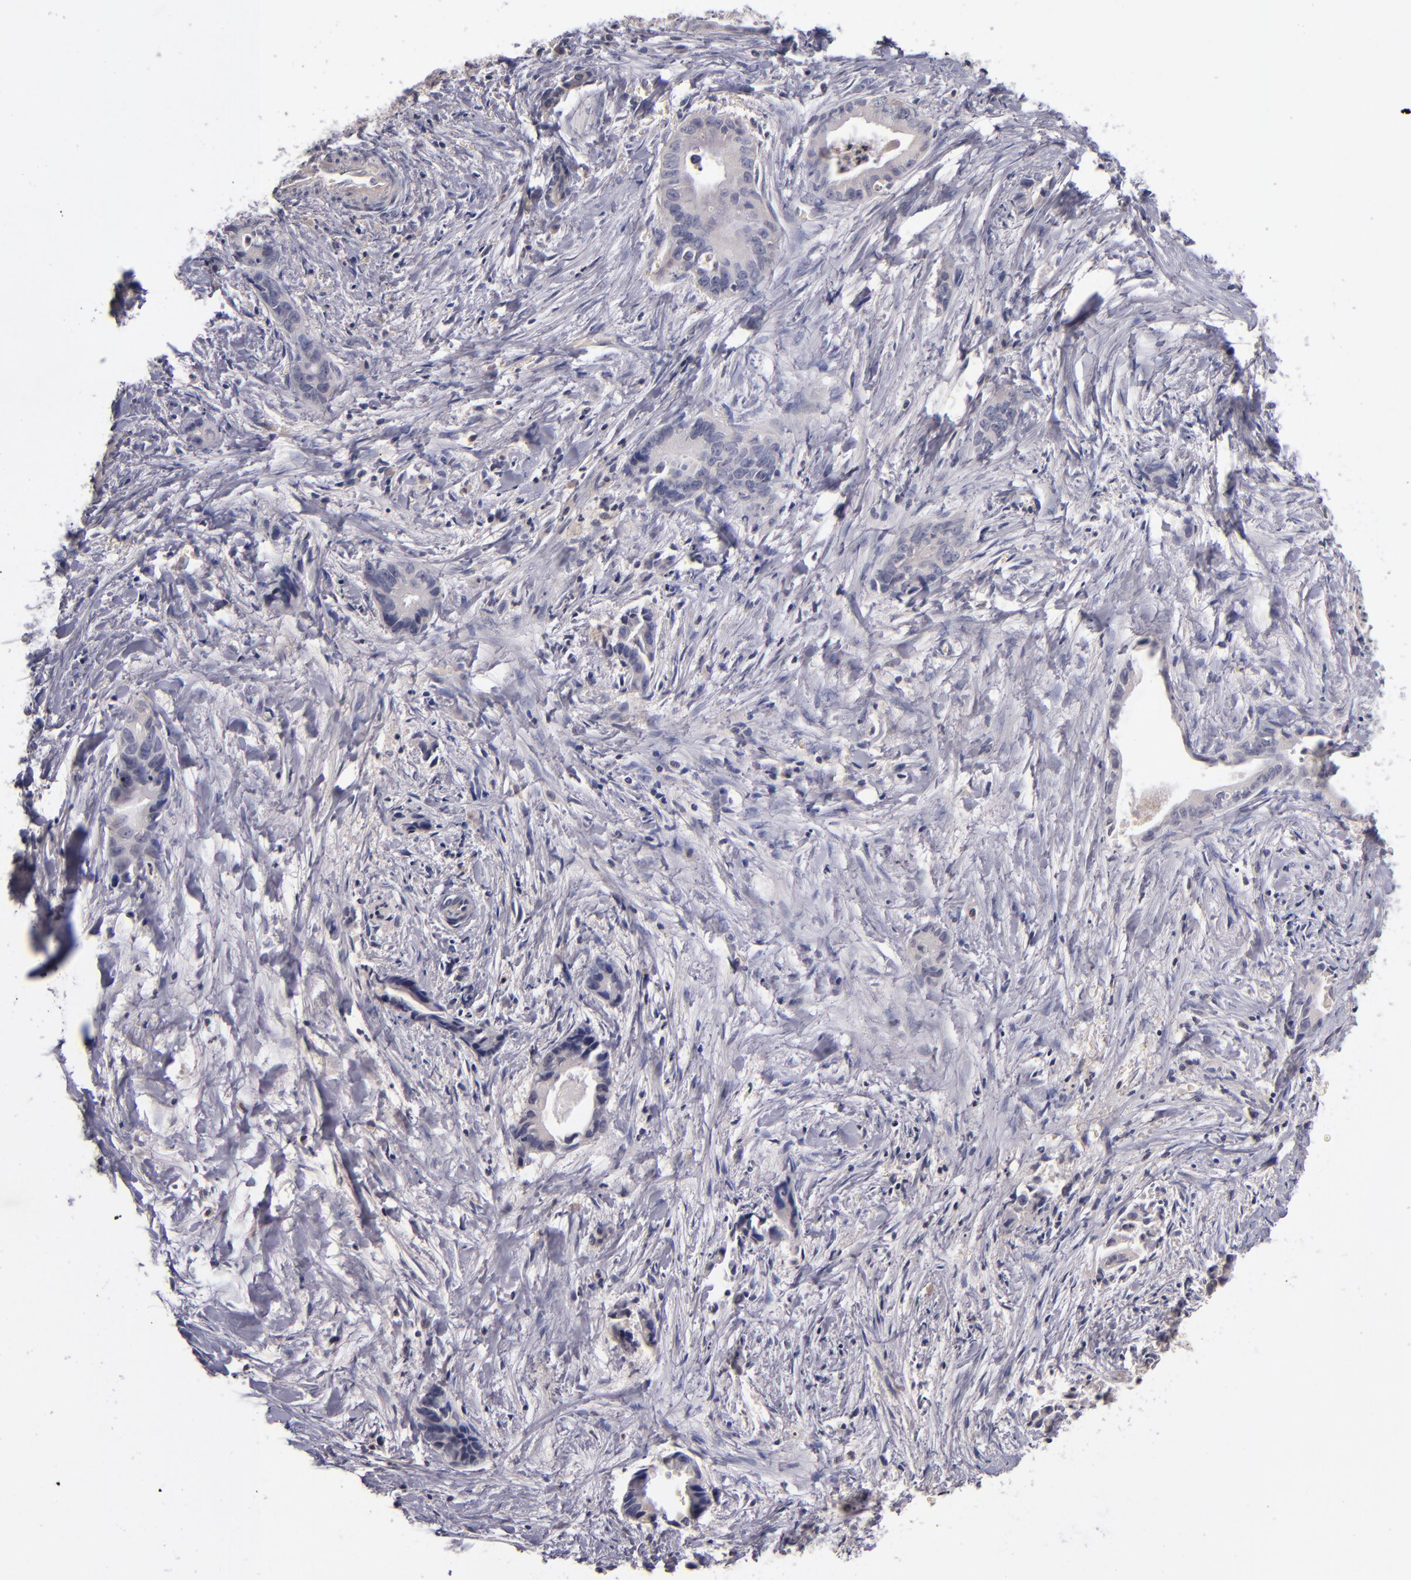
{"staining": {"intensity": "negative", "quantity": "none", "location": "none"}, "tissue": "liver cancer", "cell_type": "Tumor cells", "image_type": "cancer", "snomed": [{"axis": "morphology", "description": "Cholangiocarcinoma"}, {"axis": "topography", "description": "Liver"}], "caption": "This photomicrograph is of cholangiocarcinoma (liver) stained with immunohistochemistry (IHC) to label a protein in brown with the nuclei are counter-stained blue. There is no staining in tumor cells.", "gene": "TSC2", "patient": {"sex": "female", "age": 55}}